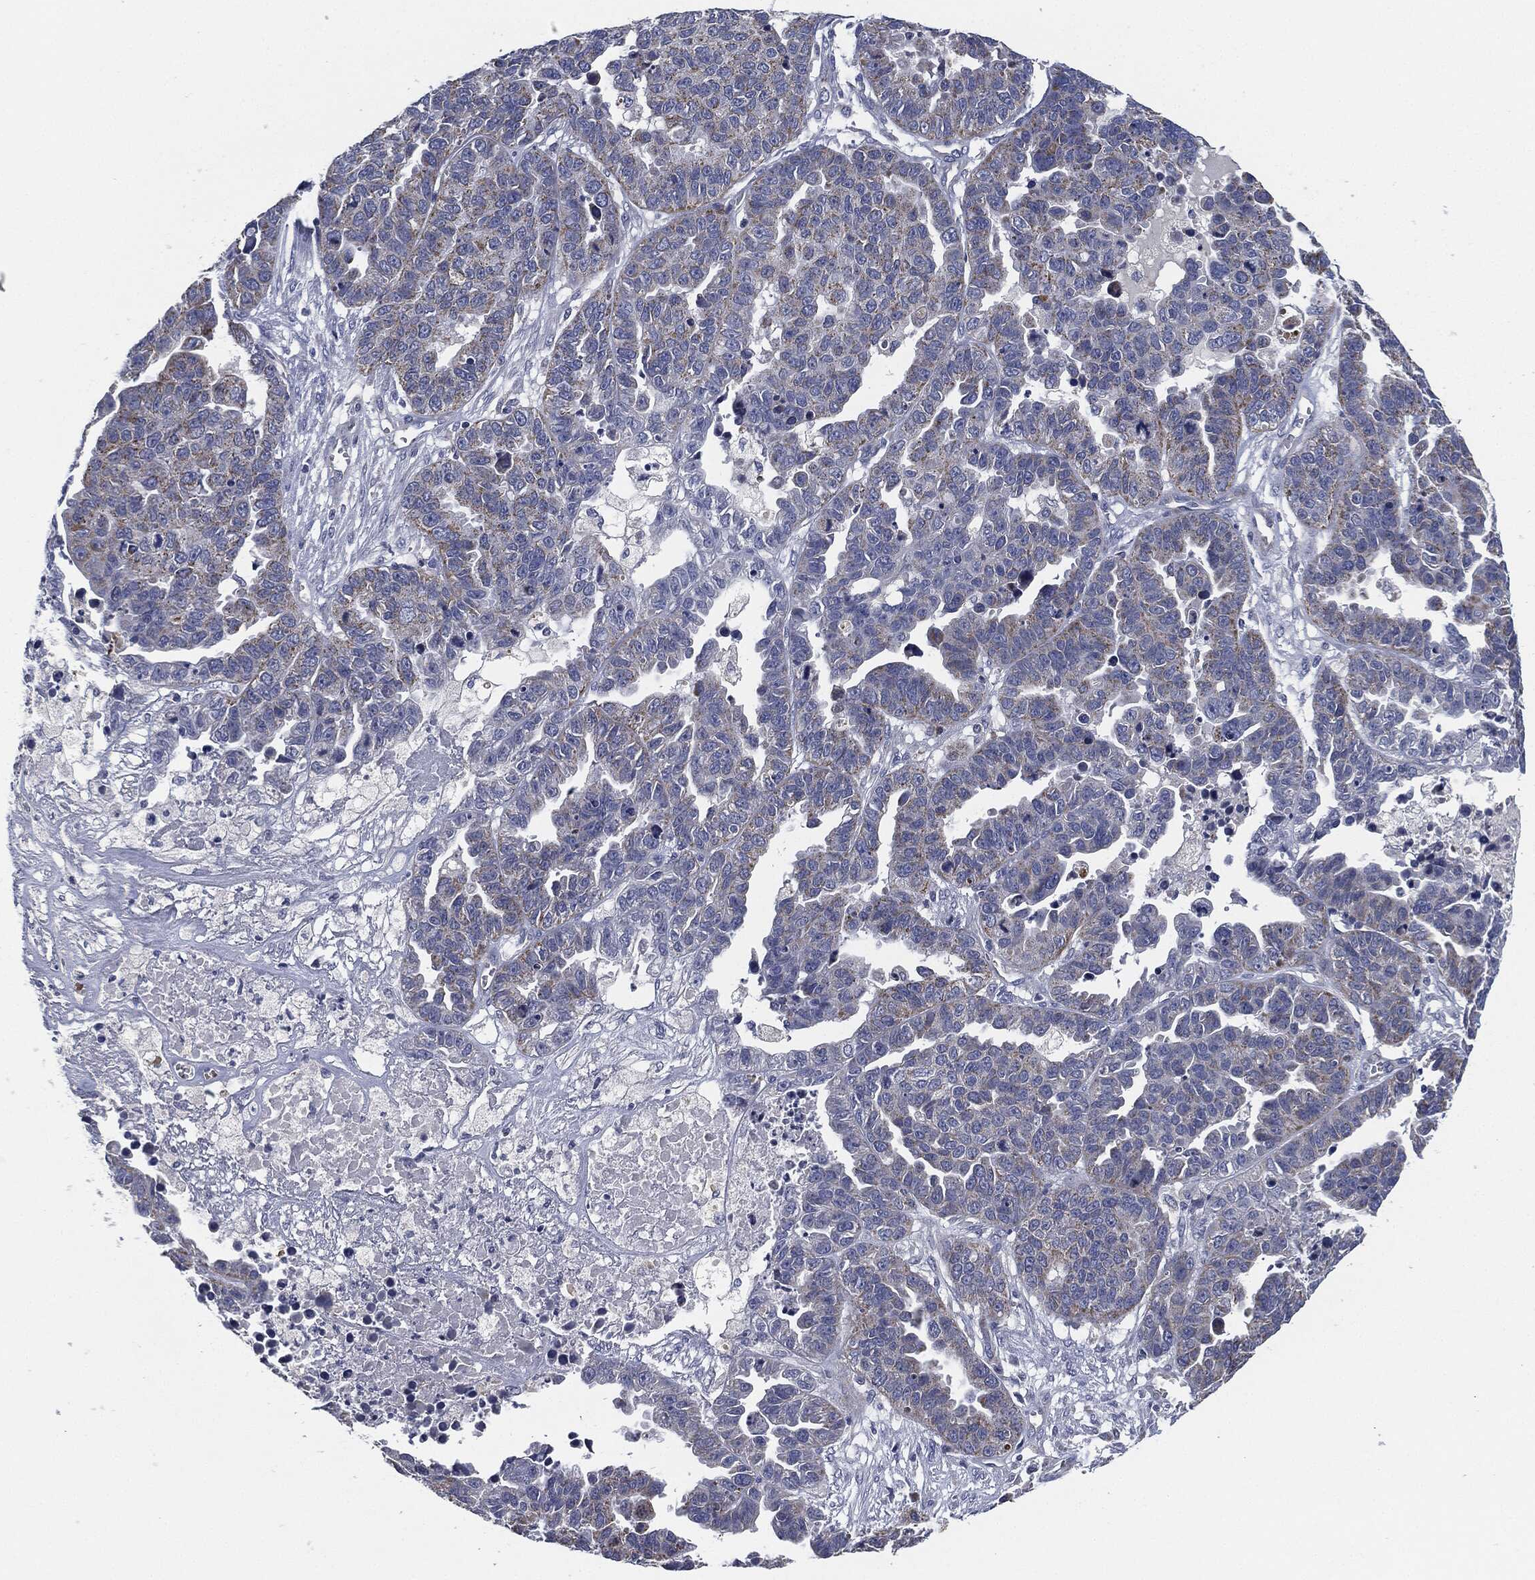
{"staining": {"intensity": "moderate", "quantity": "<25%", "location": "cytoplasmic/membranous"}, "tissue": "ovarian cancer", "cell_type": "Tumor cells", "image_type": "cancer", "snomed": [{"axis": "morphology", "description": "Cystadenocarcinoma, serous, NOS"}, {"axis": "topography", "description": "Ovary"}], "caption": "Tumor cells reveal low levels of moderate cytoplasmic/membranous staining in about <25% of cells in serous cystadenocarcinoma (ovarian).", "gene": "SIGLEC9", "patient": {"sex": "female", "age": 87}}